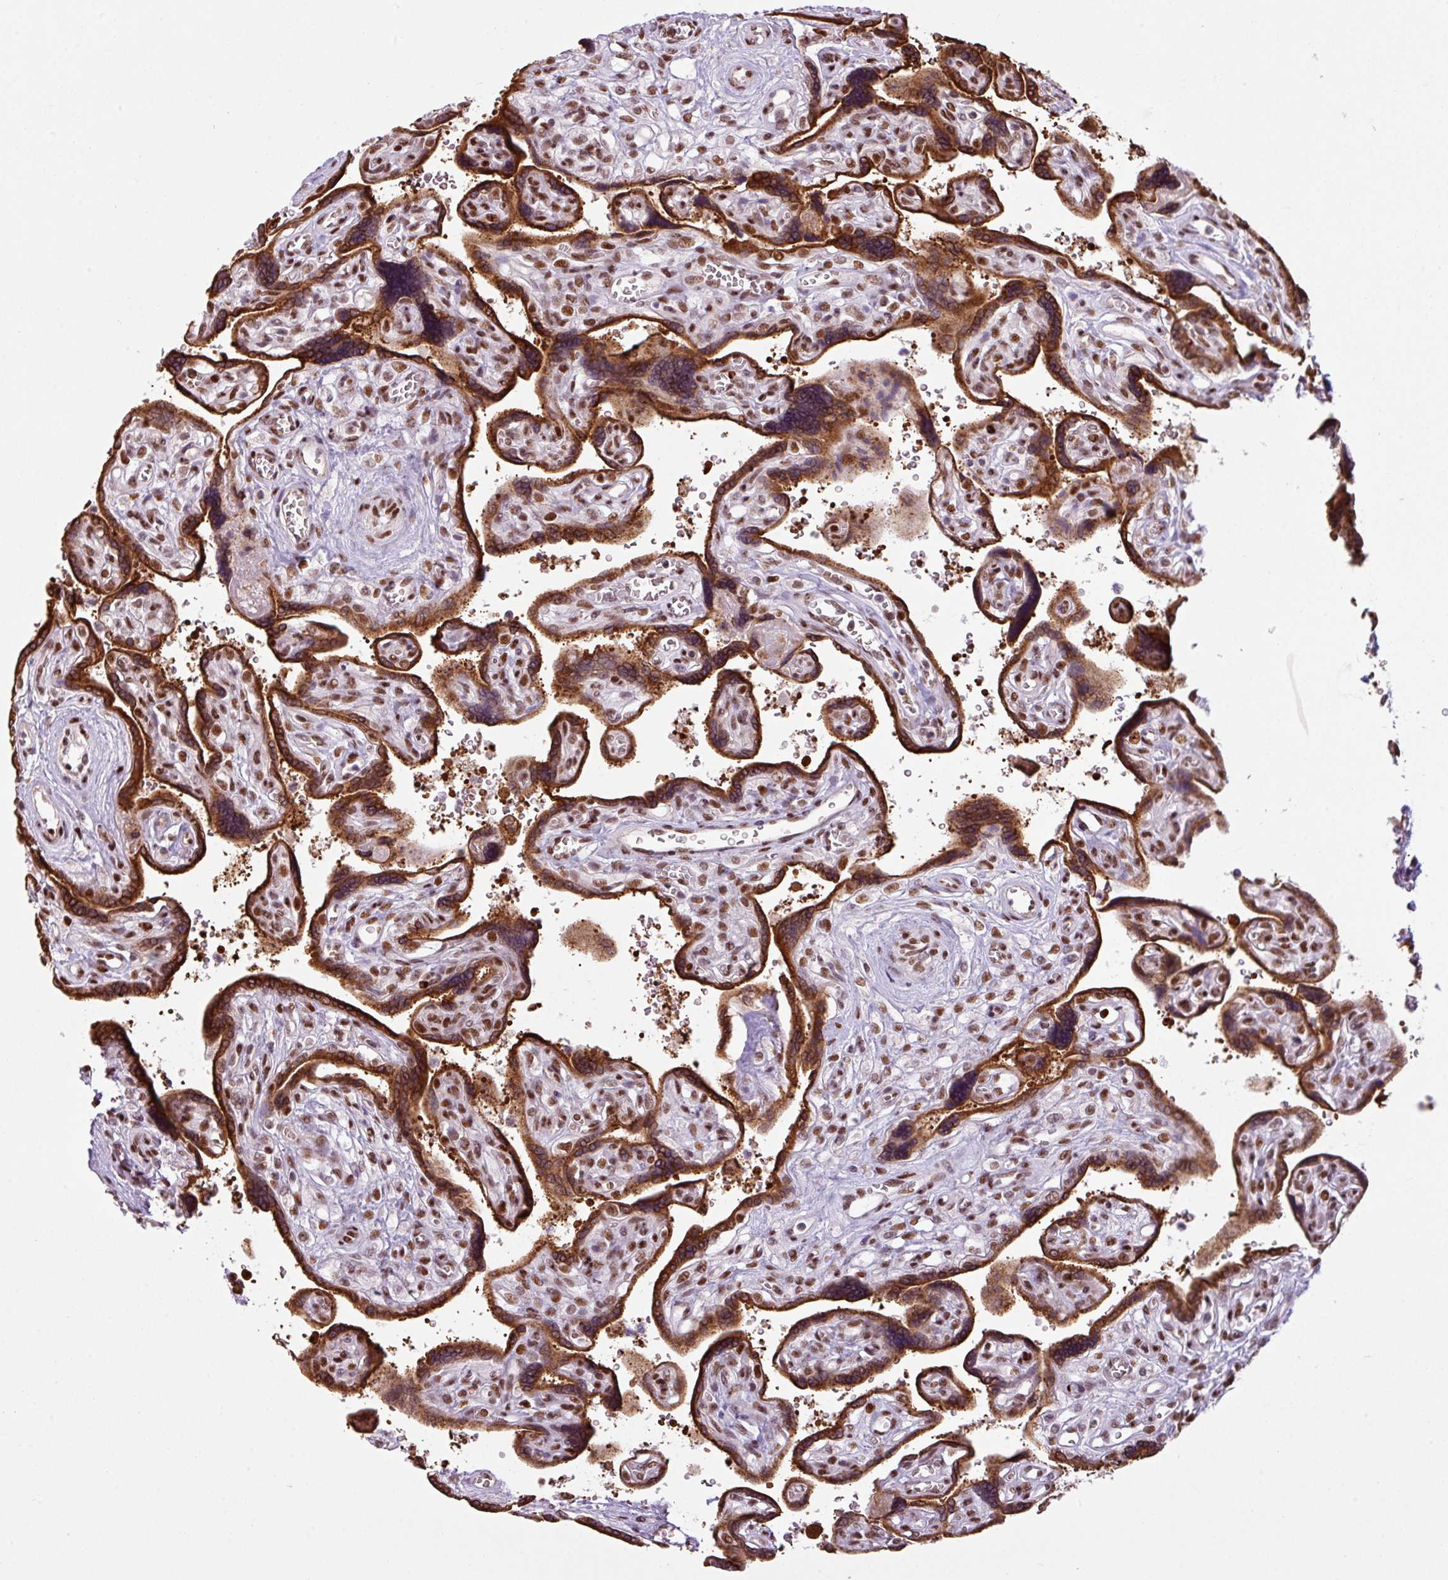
{"staining": {"intensity": "moderate", "quantity": ">75%", "location": "cytoplasmic/membranous,nuclear"}, "tissue": "placenta", "cell_type": "Decidual cells", "image_type": "normal", "snomed": [{"axis": "morphology", "description": "Normal tissue, NOS"}, {"axis": "topography", "description": "Placenta"}], "caption": "Placenta stained with immunohistochemistry (IHC) exhibits moderate cytoplasmic/membranous,nuclear positivity in approximately >75% of decidual cells.", "gene": "PRDM5", "patient": {"sex": "female", "age": 39}}